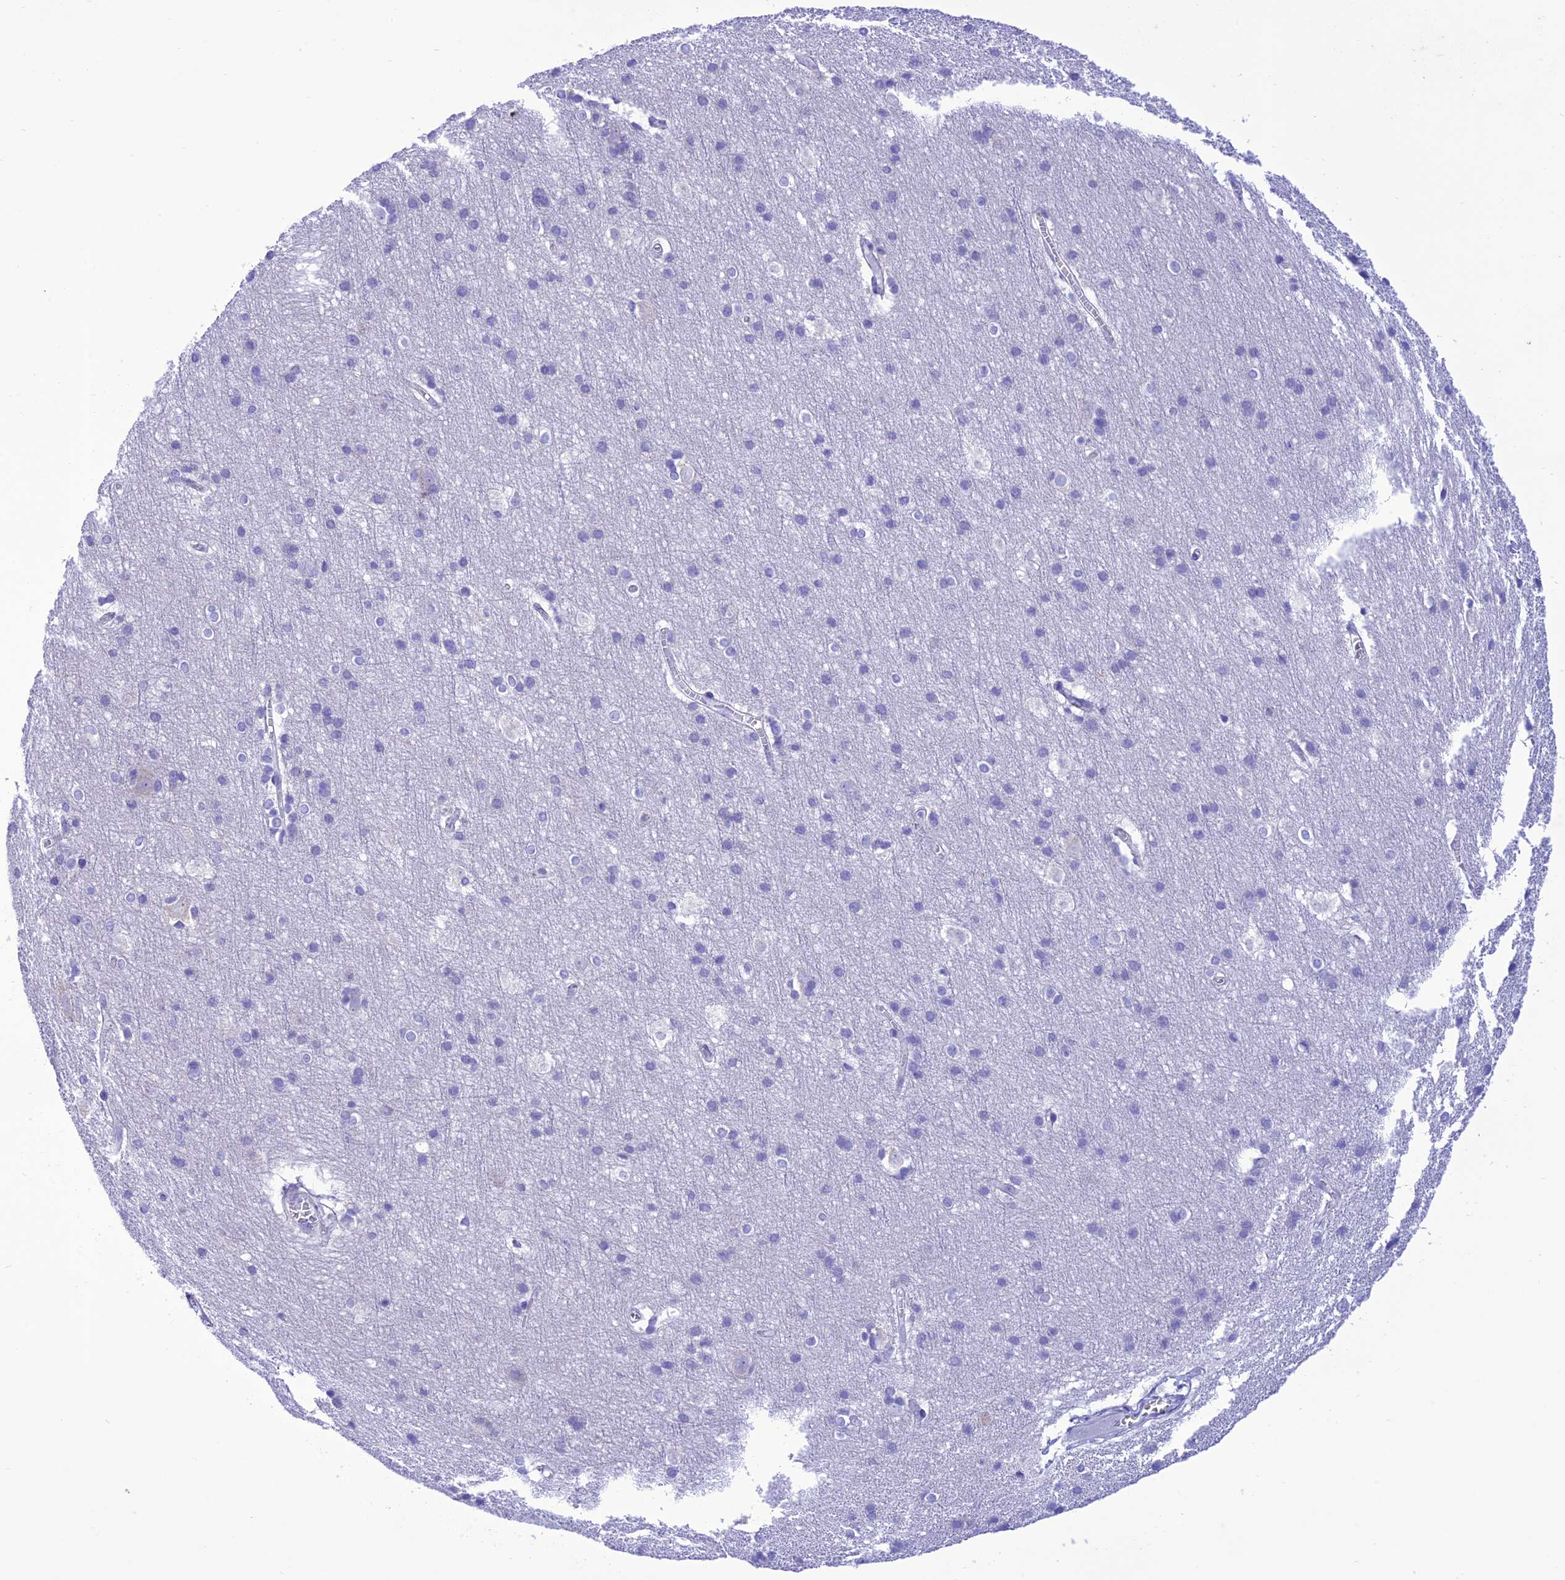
{"staining": {"intensity": "negative", "quantity": "none", "location": "none"}, "tissue": "cerebral cortex", "cell_type": "Endothelial cells", "image_type": "normal", "snomed": [{"axis": "morphology", "description": "Normal tissue, NOS"}, {"axis": "topography", "description": "Cerebral cortex"}], "caption": "IHC of unremarkable cerebral cortex exhibits no expression in endothelial cells. Nuclei are stained in blue.", "gene": "VPS52", "patient": {"sex": "male", "age": 54}}